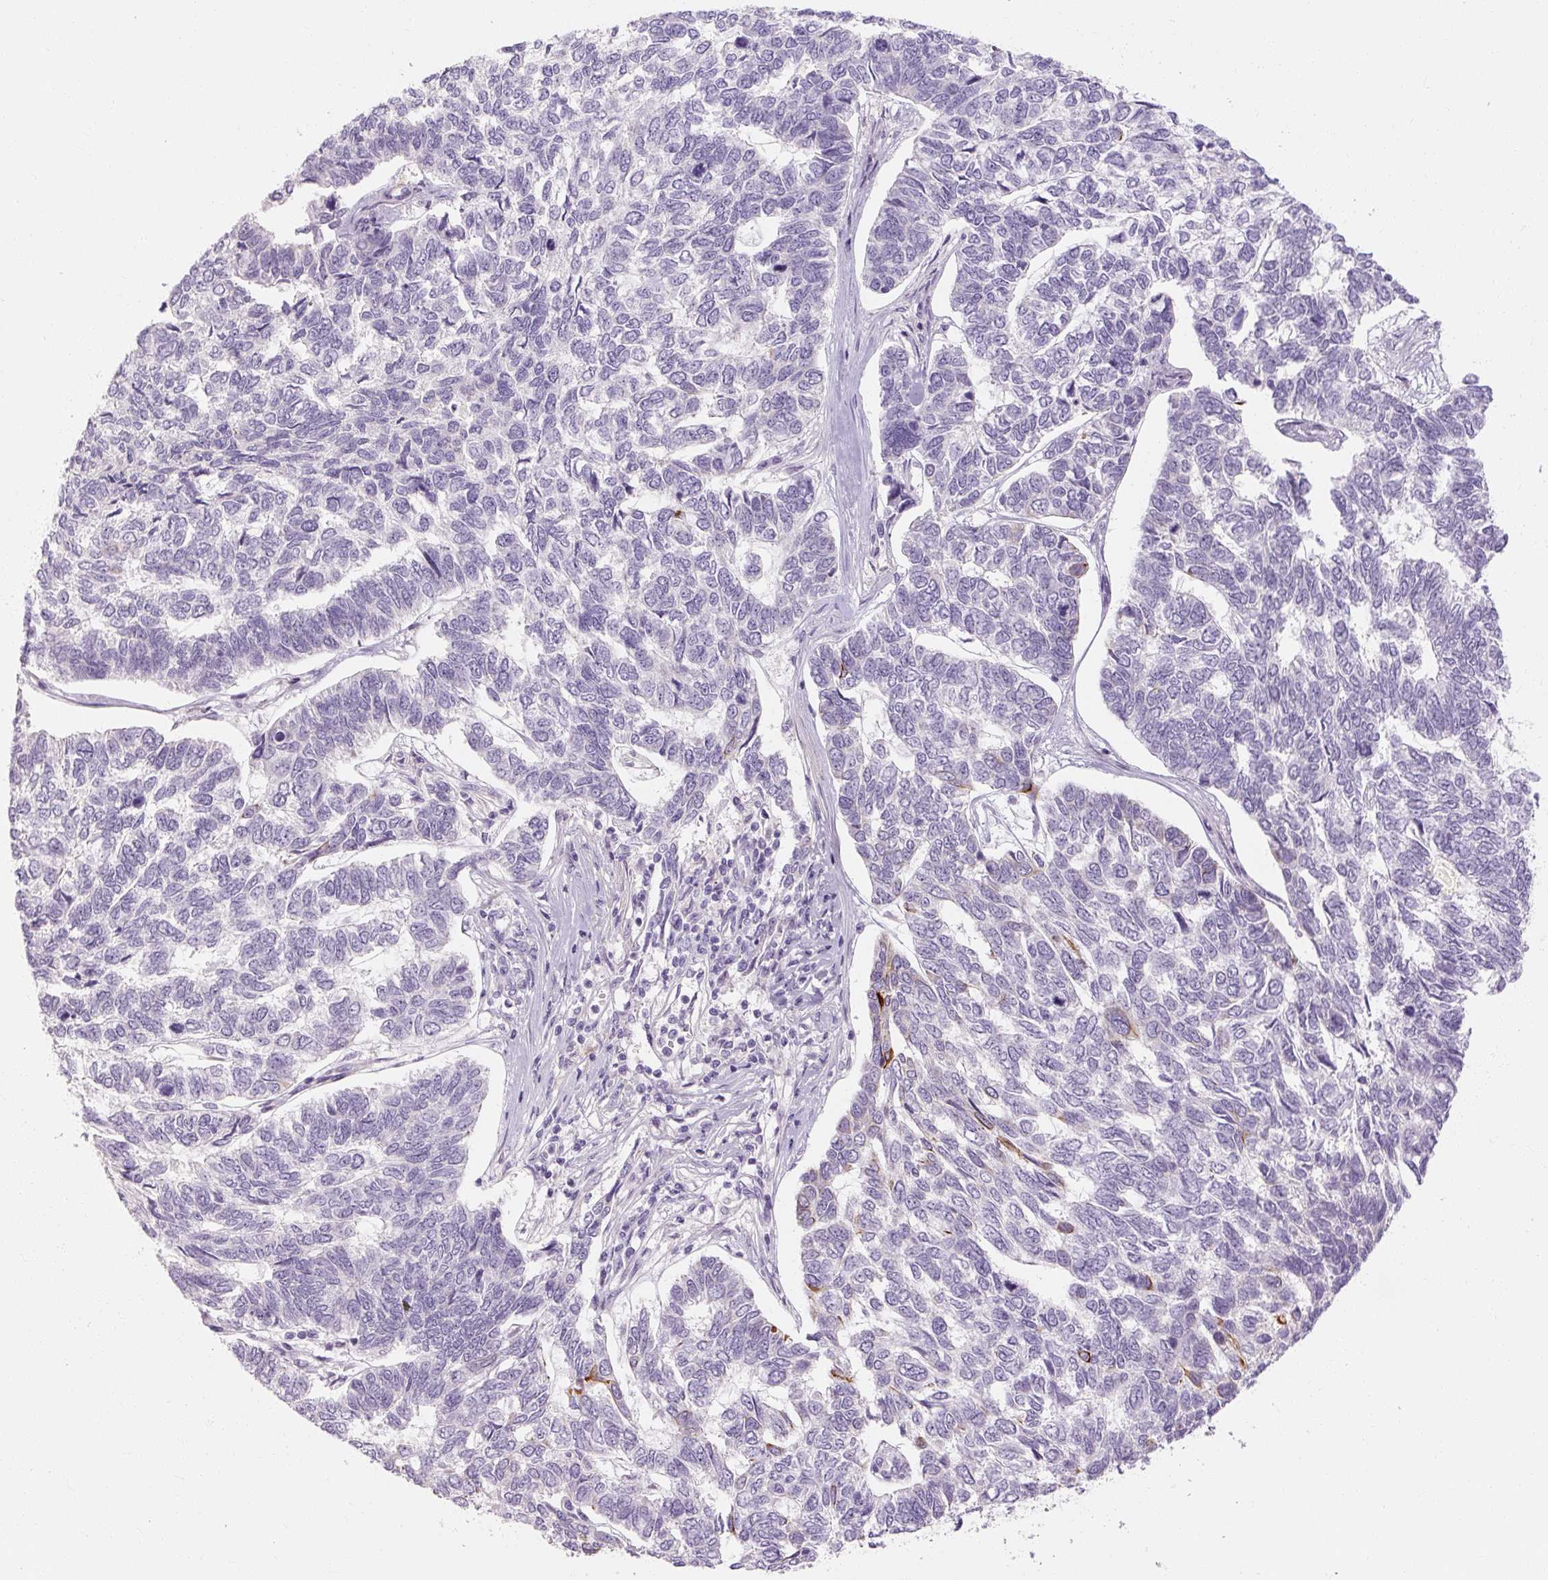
{"staining": {"intensity": "negative", "quantity": "none", "location": "none"}, "tissue": "skin cancer", "cell_type": "Tumor cells", "image_type": "cancer", "snomed": [{"axis": "morphology", "description": "Basal cell carcinoma"}, {"axis": "topography", "description": "Skin"}], "caption": "Tumor cells are negative for brown protein staining in basal cell carcinoma (skin).", "gene": "NFE2L3", "patient": {"sex": "female", "age": 65}}